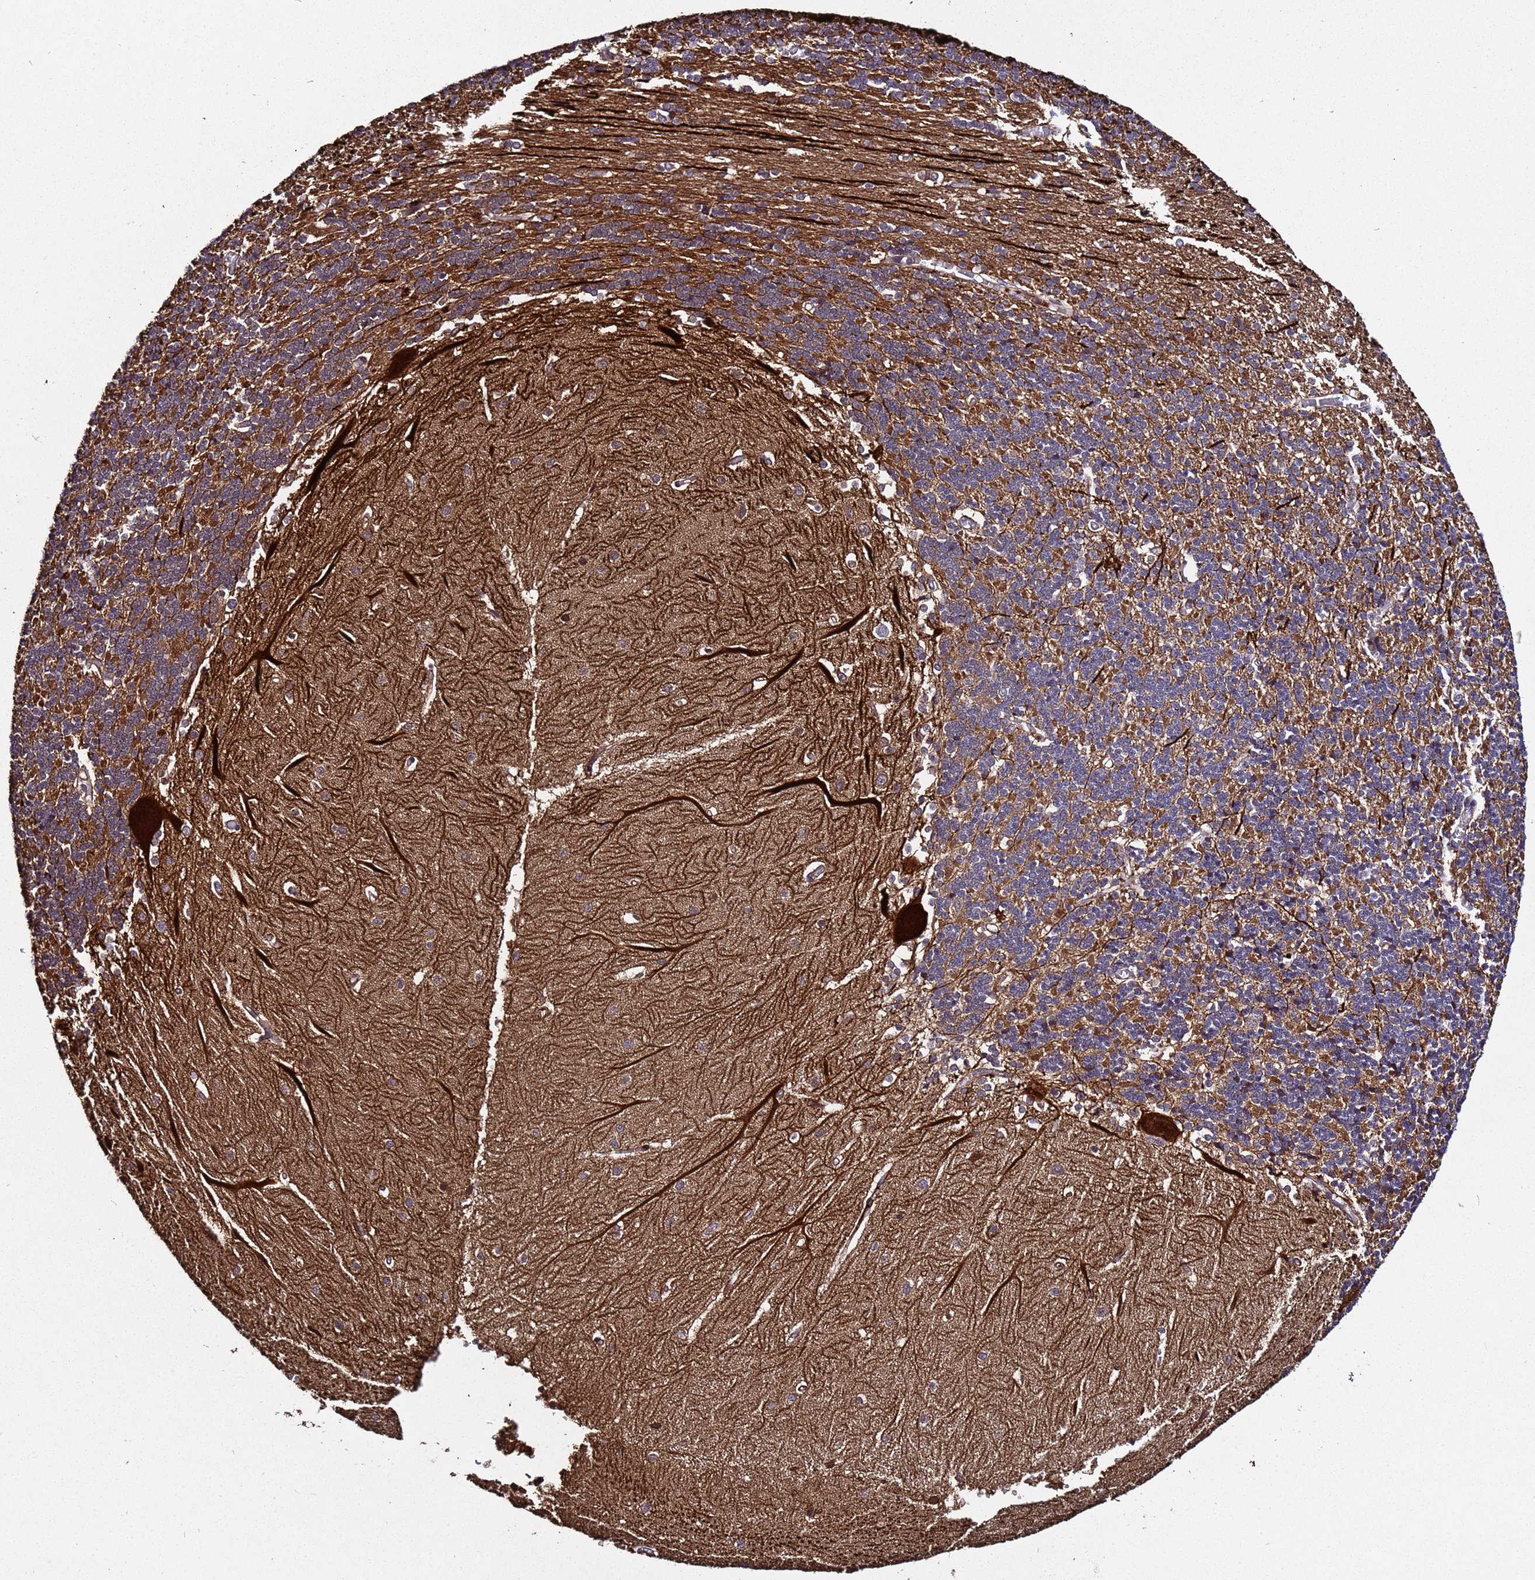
{"staining": {"intensity": "moderate", "quantity": ">75%", "location": "cytoplasmic/membranous"}, "tissue": "cerebellum", "cell_type": "Cells in granular layer", "image_type": "normal", "snomed": [{"axis": "morphology", "description": "Normal tissue, NOS"}, {"axis": "topography", "description": "Cerebellum"}], "caption": "This micrograph exhibits immunohistochemistry (IHC) staining of normal cerebellum, with medium moderate cytoplasmic/membranous staining in approximately >75% of cells in granular layer.", "gene": "PLXDC2", "patient": {"sex": "male", "age": 37}}